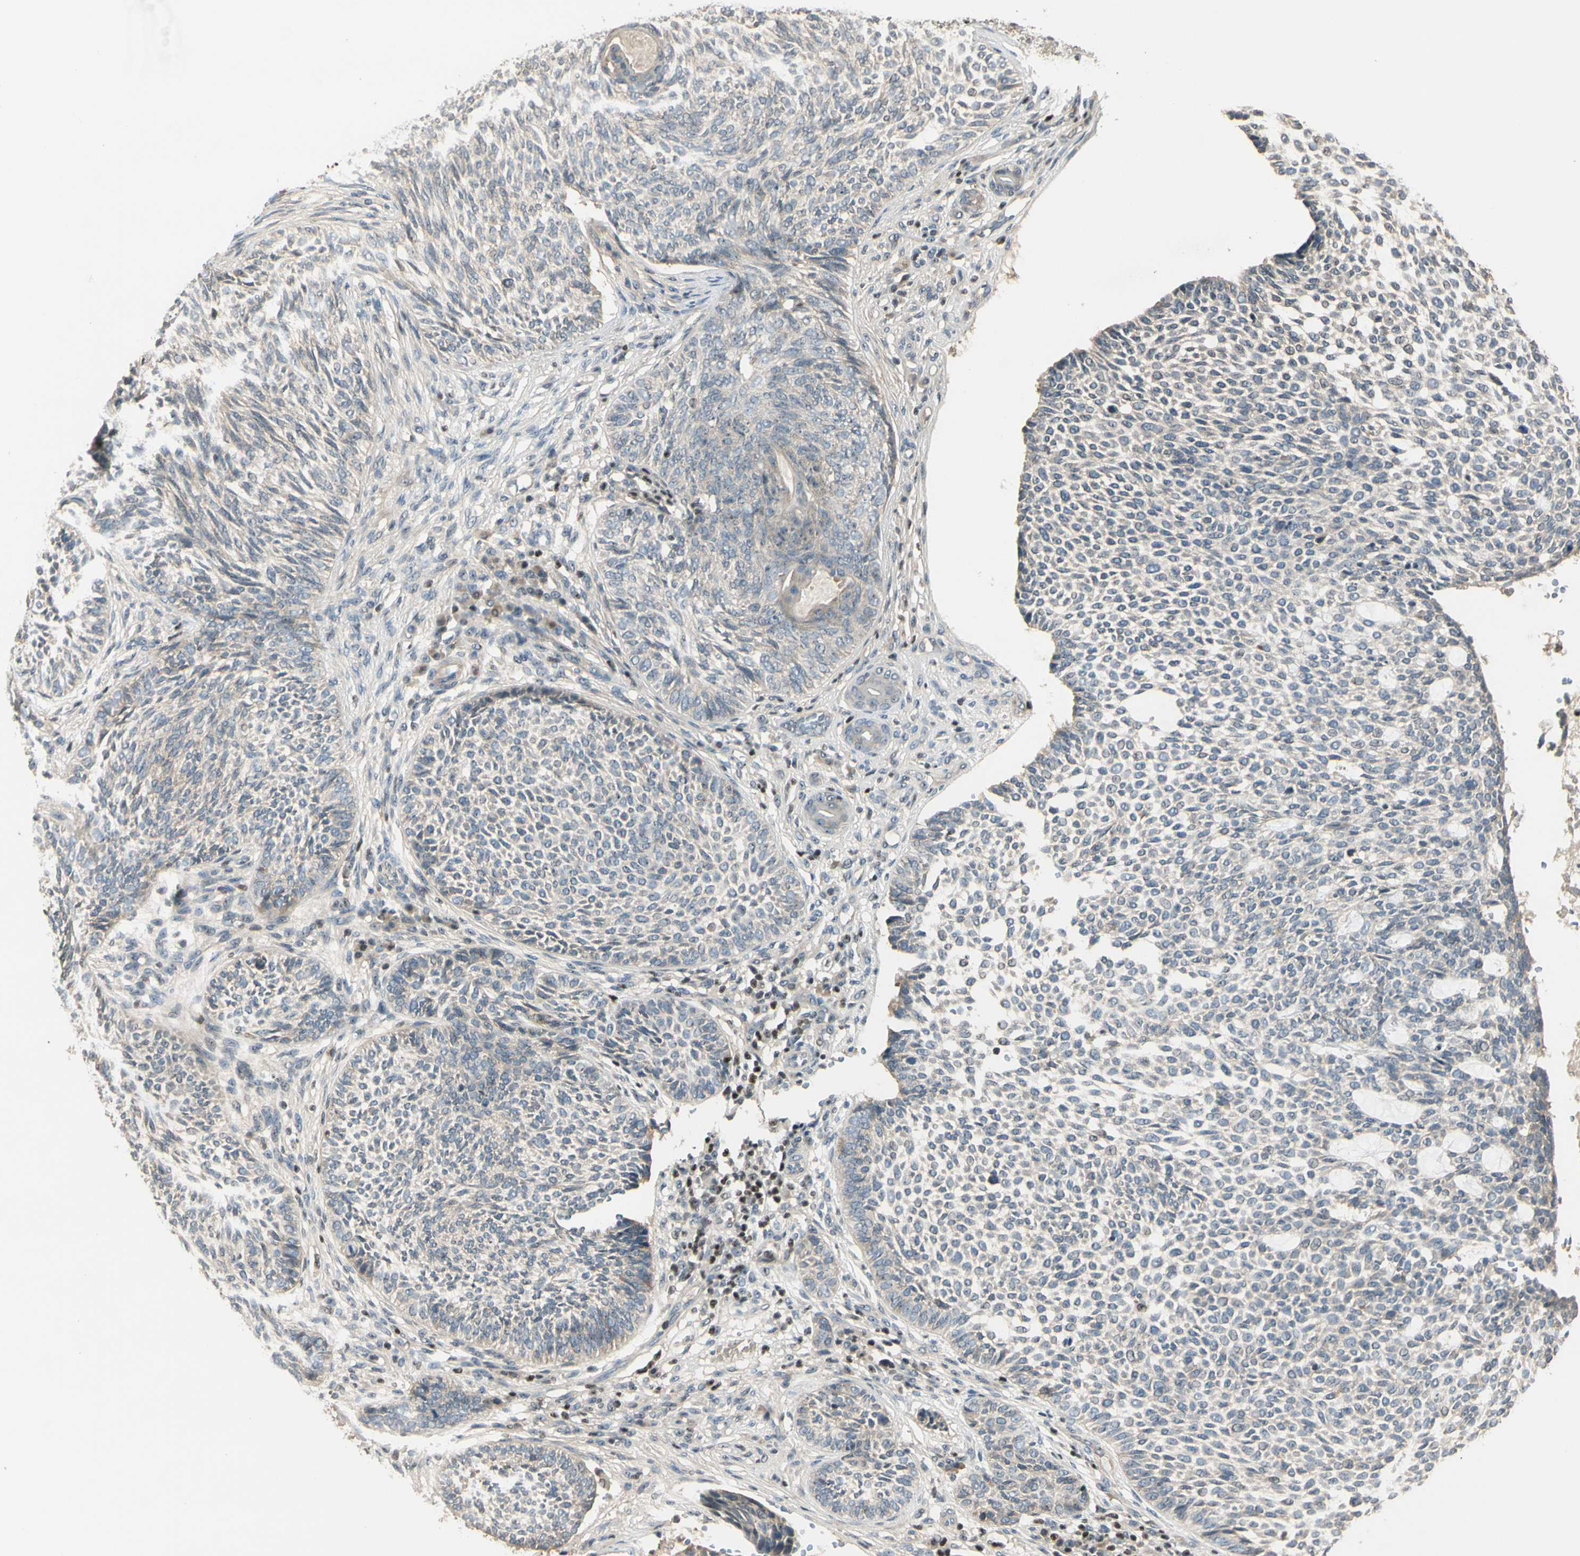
{"staining": {"intensity": "weak", "quantity": "25%-75%", "location": "cytoplasmic/membranous"}, "tissue": "skin cancer", "cell_type": "Tumor cells", "image_type": "cancer", "snomed": [{"axis": "morphology", "description": "Basal cell carcinoma"}, {"axis": "topography", "description": "Skin"}], "caption": "An image of skin cancer (basal cell carcinoma) stained for a protein exhibits weak cytoplasmic/membranous brown staining in tumor cells.", "gene": "NFYA", "patient": {"sex": "male", "age": 87}}